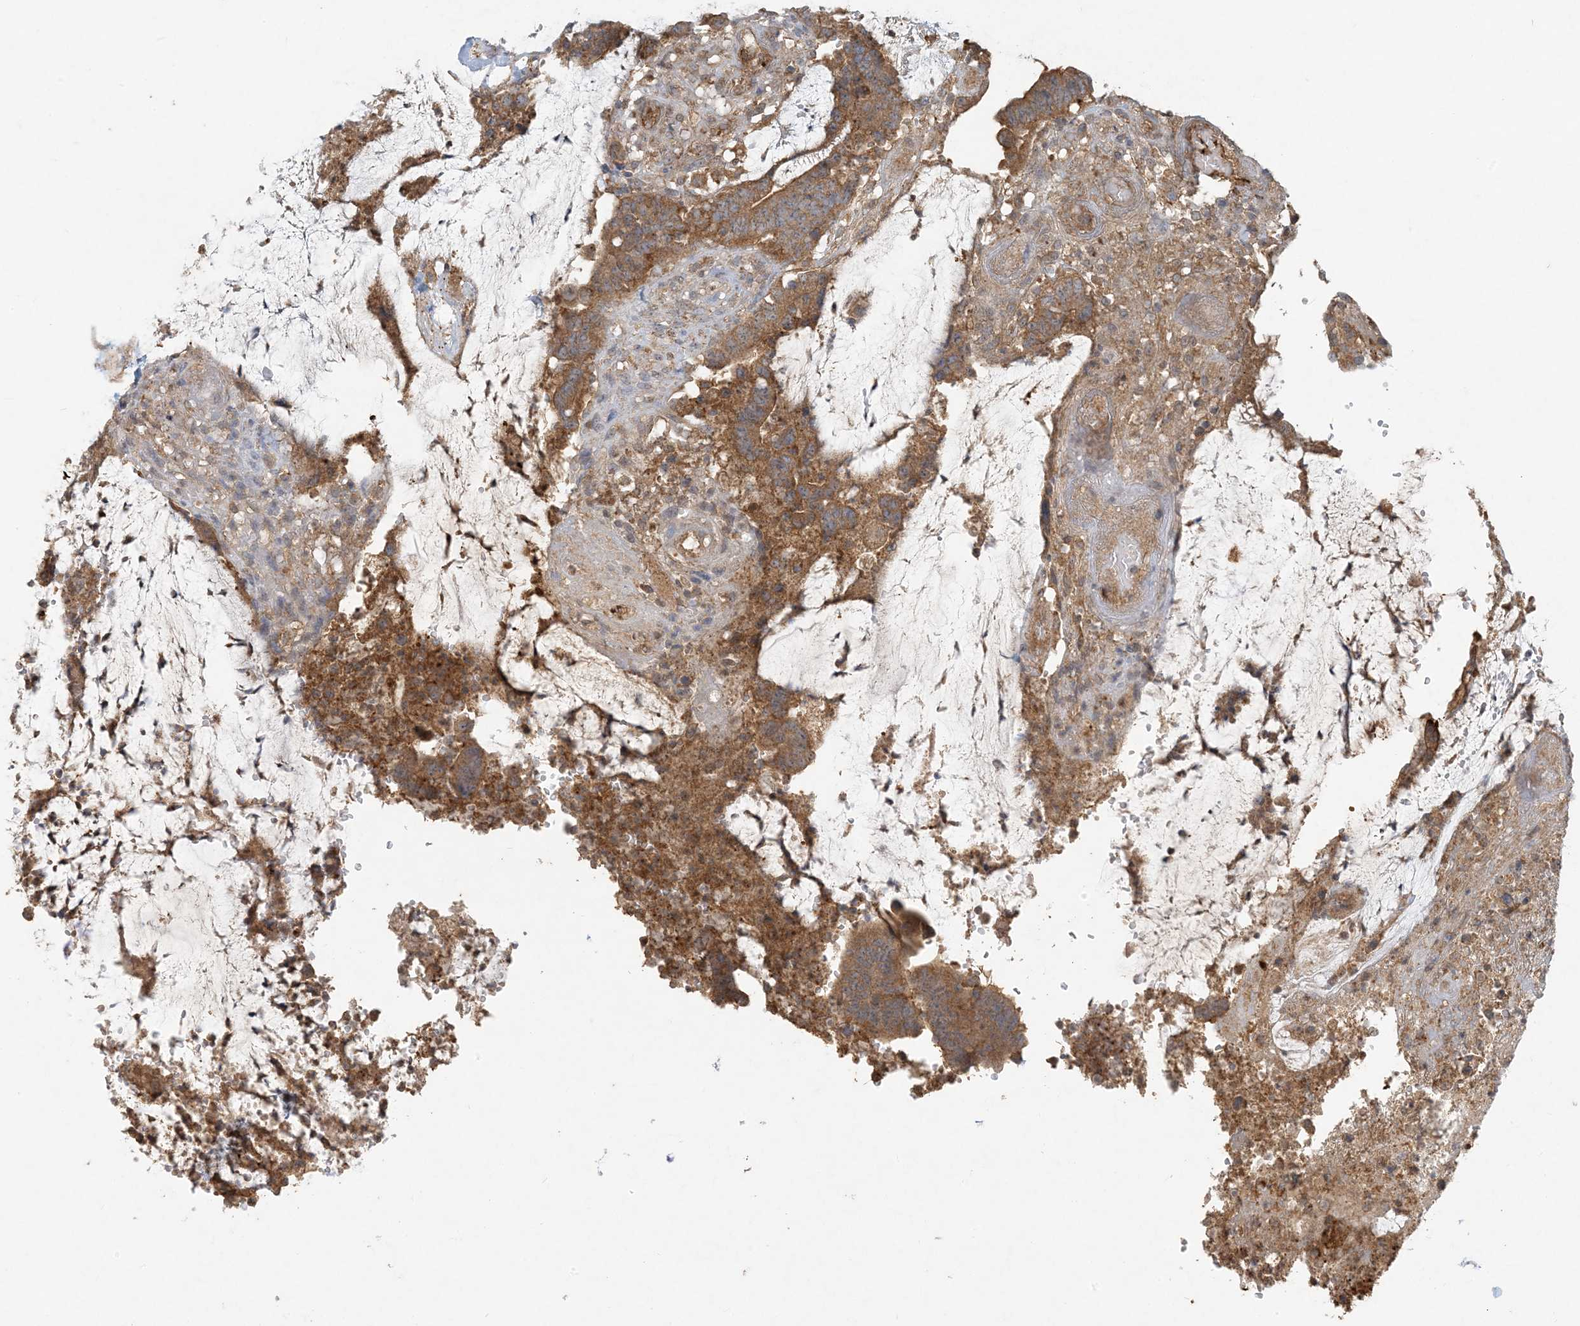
{"staining": {"intensity": "strong", "quantity": ">75%", "location": "cytoplasmic/membranous"}, "tissue": "colorectal cancer", "cell_type": "Tumor cells", "image_type": "cancer", "snomed": [{"axis": "morphology", "description": "Adenocarcinoma, NOS"}, {"axis": "topography", "description": "Rectum"}], "caption": "Immunohistochemistry (IHC) micrograph of neoplastic tissue: human adenocarcinoma (colorectal) stained using immunohistochemistry (IHC) reveals high levels of strong protein expression localized specifically in the cytoplasmic/membranous of tumor cells, appearing as a cytoplasmic/membranous brown color.", "gene": "MCOLN1", "patient": {"sex": "female", "age": 66}}